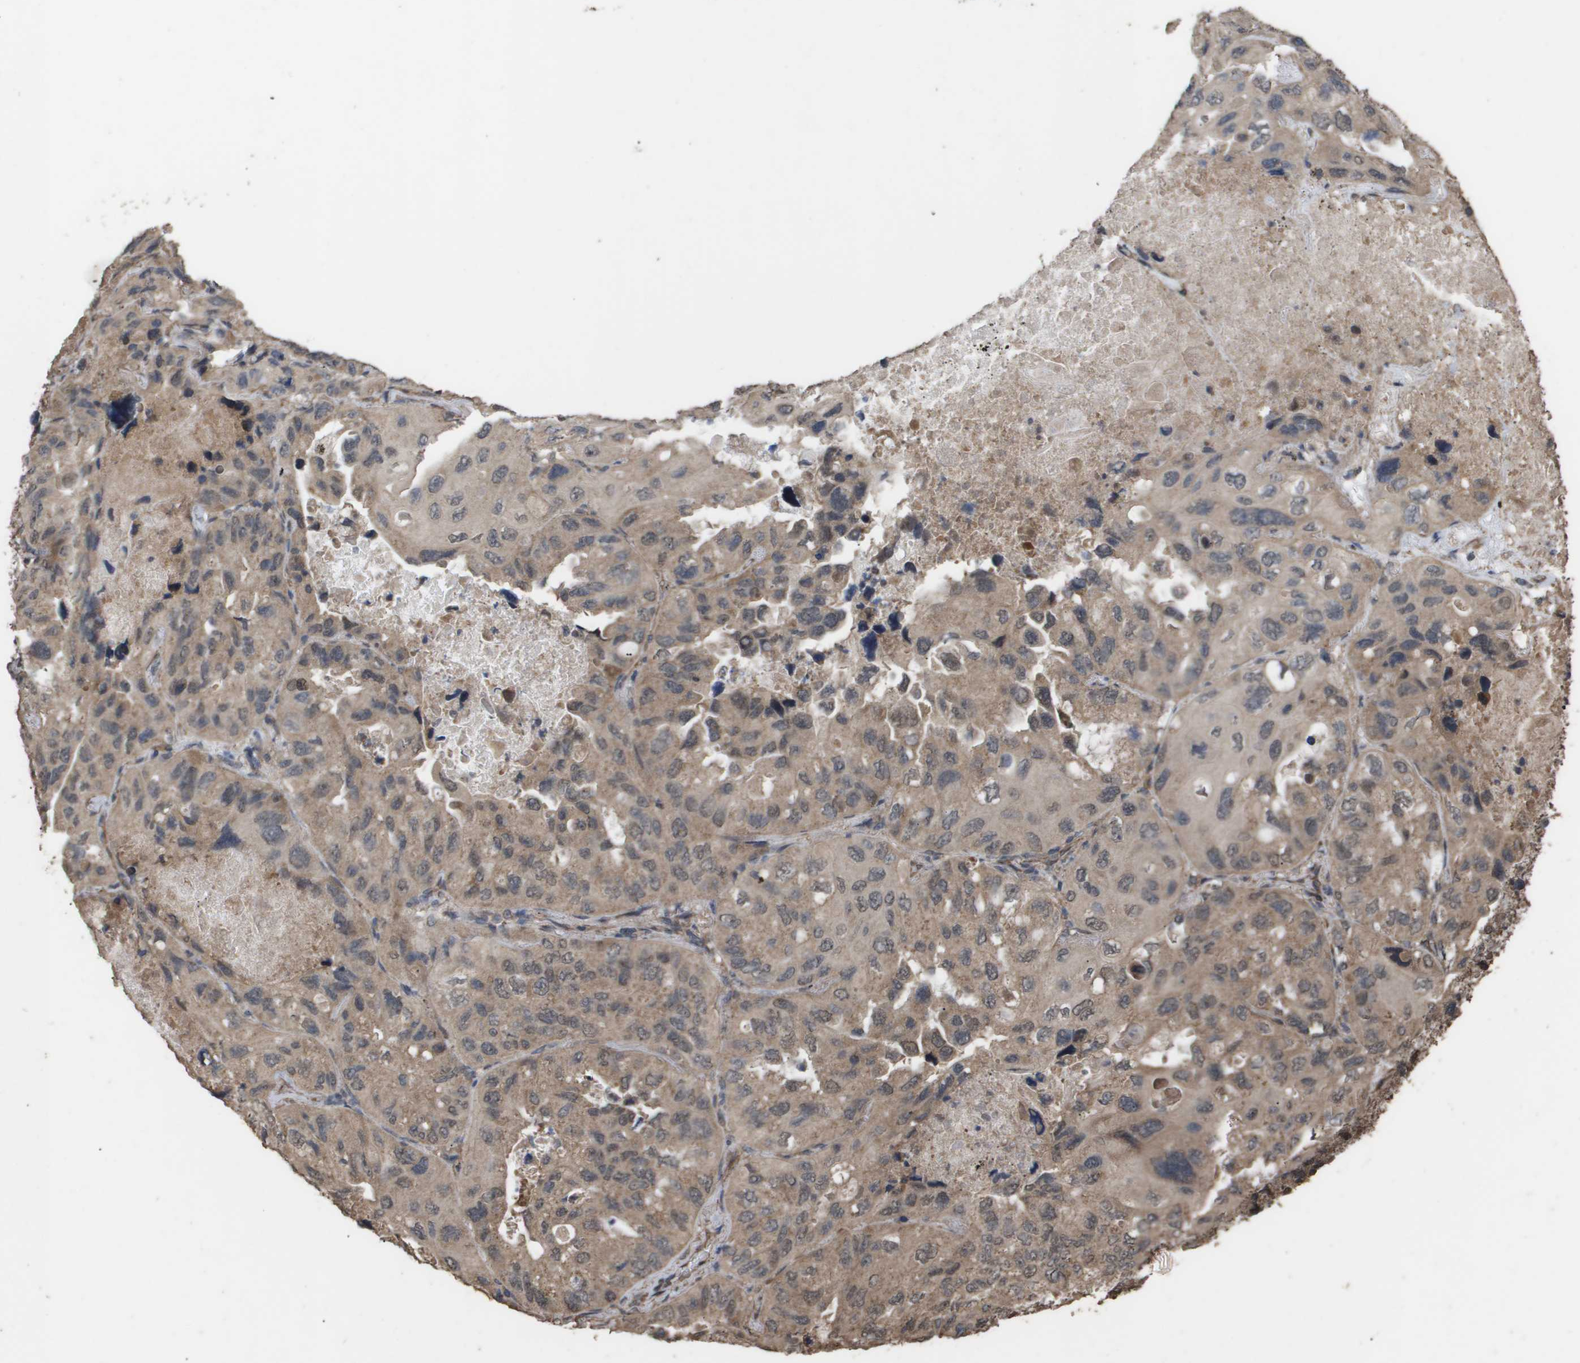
{"staining": {"intensity": "weak", "quantity": ">75%", "location": "cytoplasmic/membranous"}, "tissue": "lung cancer", "cell_type": "Tumor cells", "image_type": "cancer", "snomed": [{"axis": "morphology", "description": "Squamous cell carcinoma, NOS"}, {"axis": "topography", "description": "Lung"}], "caption": "This histopathology image exhibits immunohistochemistry (IHC) staining of human lung cancer (squamous cell carcinoma), with low weak cytoplasmic/membranous positivity in about >75% of tumor cells.", "gene": "CUL5", "patient": {"sex": "female", "age": 73}}